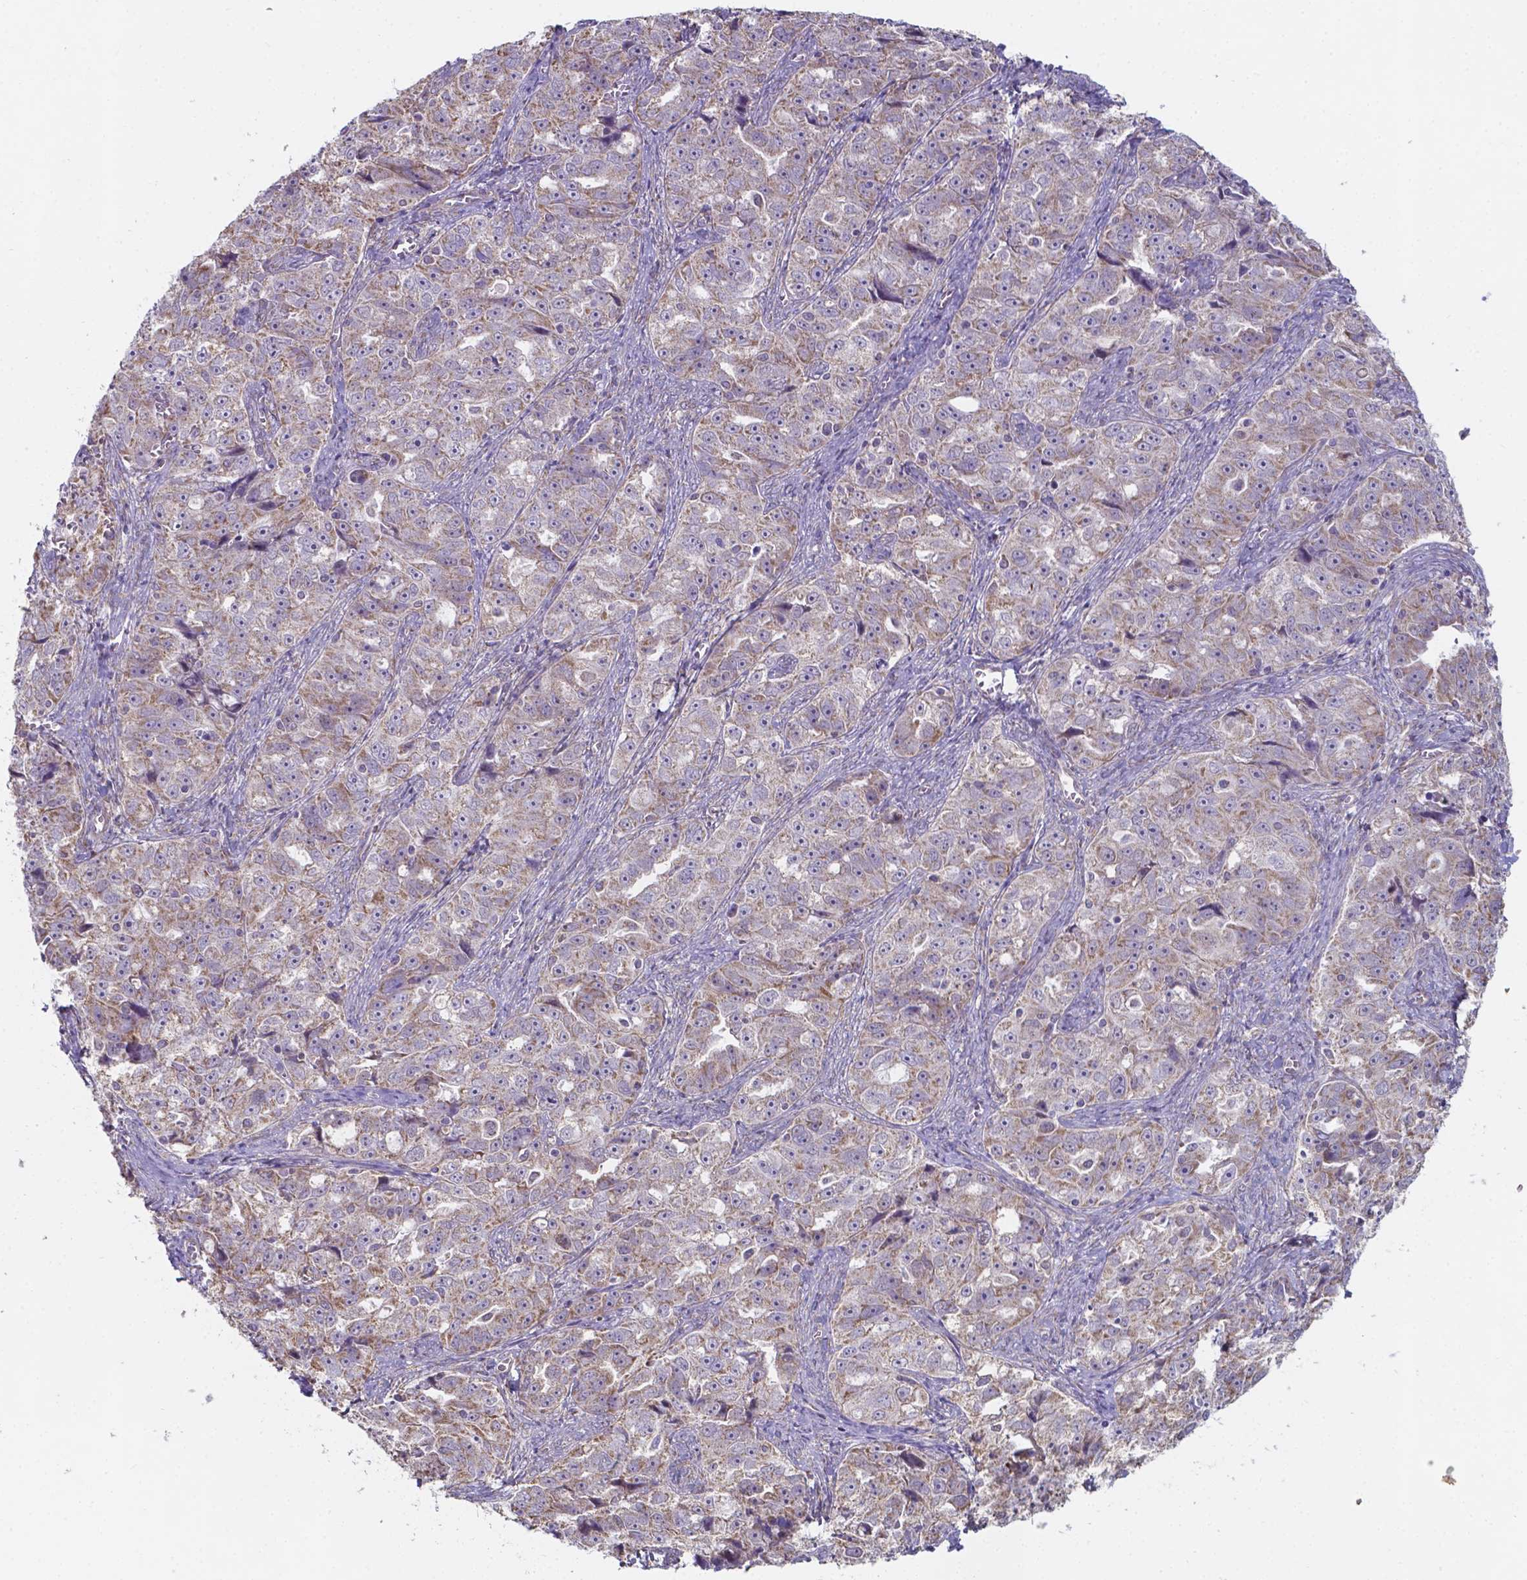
{"staining": {"intensity": "weak", "quantity": "25%-75%", "location": "cytoplasmic/membranous"}, "tissue": "ovarian cancer", "cell_type": "Tumor cells", "image_type": "cancer", "snomed": [{"axis": "morphology", "description": "Cystadenocarcinoma, serous, NOS"}, {"axis": "topography", "description": "Ovary"}], "caption": "DAB immunohistochemical staining of ovarian serous cystadenocarcinoma exhibits weak cytoplasmic/membranous protein staining in about 25%-75% of tumor cells.", "gene": "FAM114A1", "patient": {"sex": "female", "age": 51}}